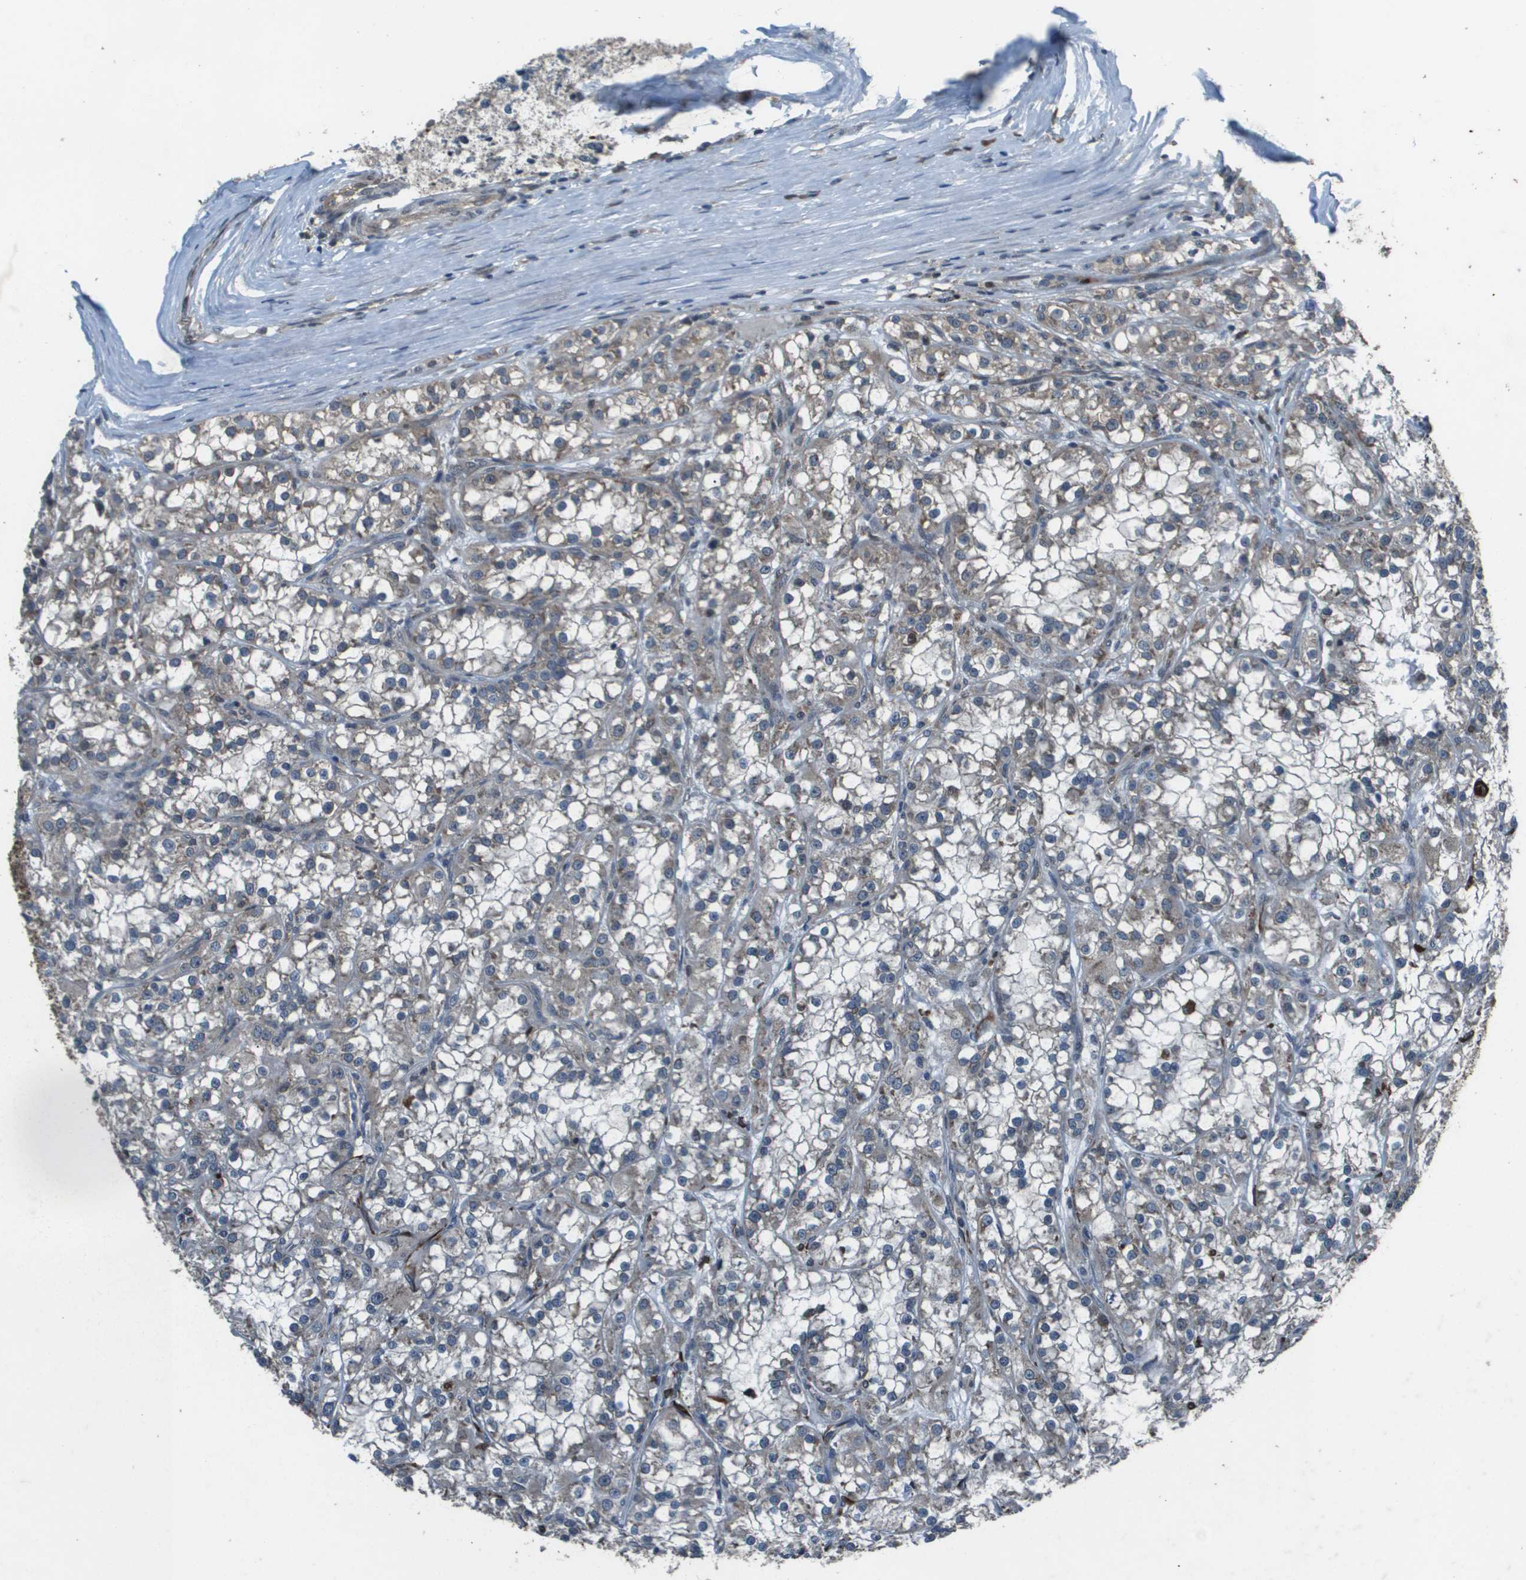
{"staining": {"intensity": "negative", "quantity": "none", "location": "none"}, "tissue": "renal cancer", "cell_type": "Tumor cells", "image_type": "cancer", "snomed": [{"axis": "morphology", "description": "Adenocarcinoma, NOS"}, {"axis": "topography", "description": "Kidney"}], "caption": "Immunohistochemistry image of neoplastic tissue: human renal adenocarcinoma stained with DAB (3,3'-diaminobenzidine) shows no significant protein positivity in tumor cells. (Immunohistochemistry (ihc), brightfield microscopy, high magnification).", "gene": "GOSR2", "patient": {"sex": "female", "age": 52}}